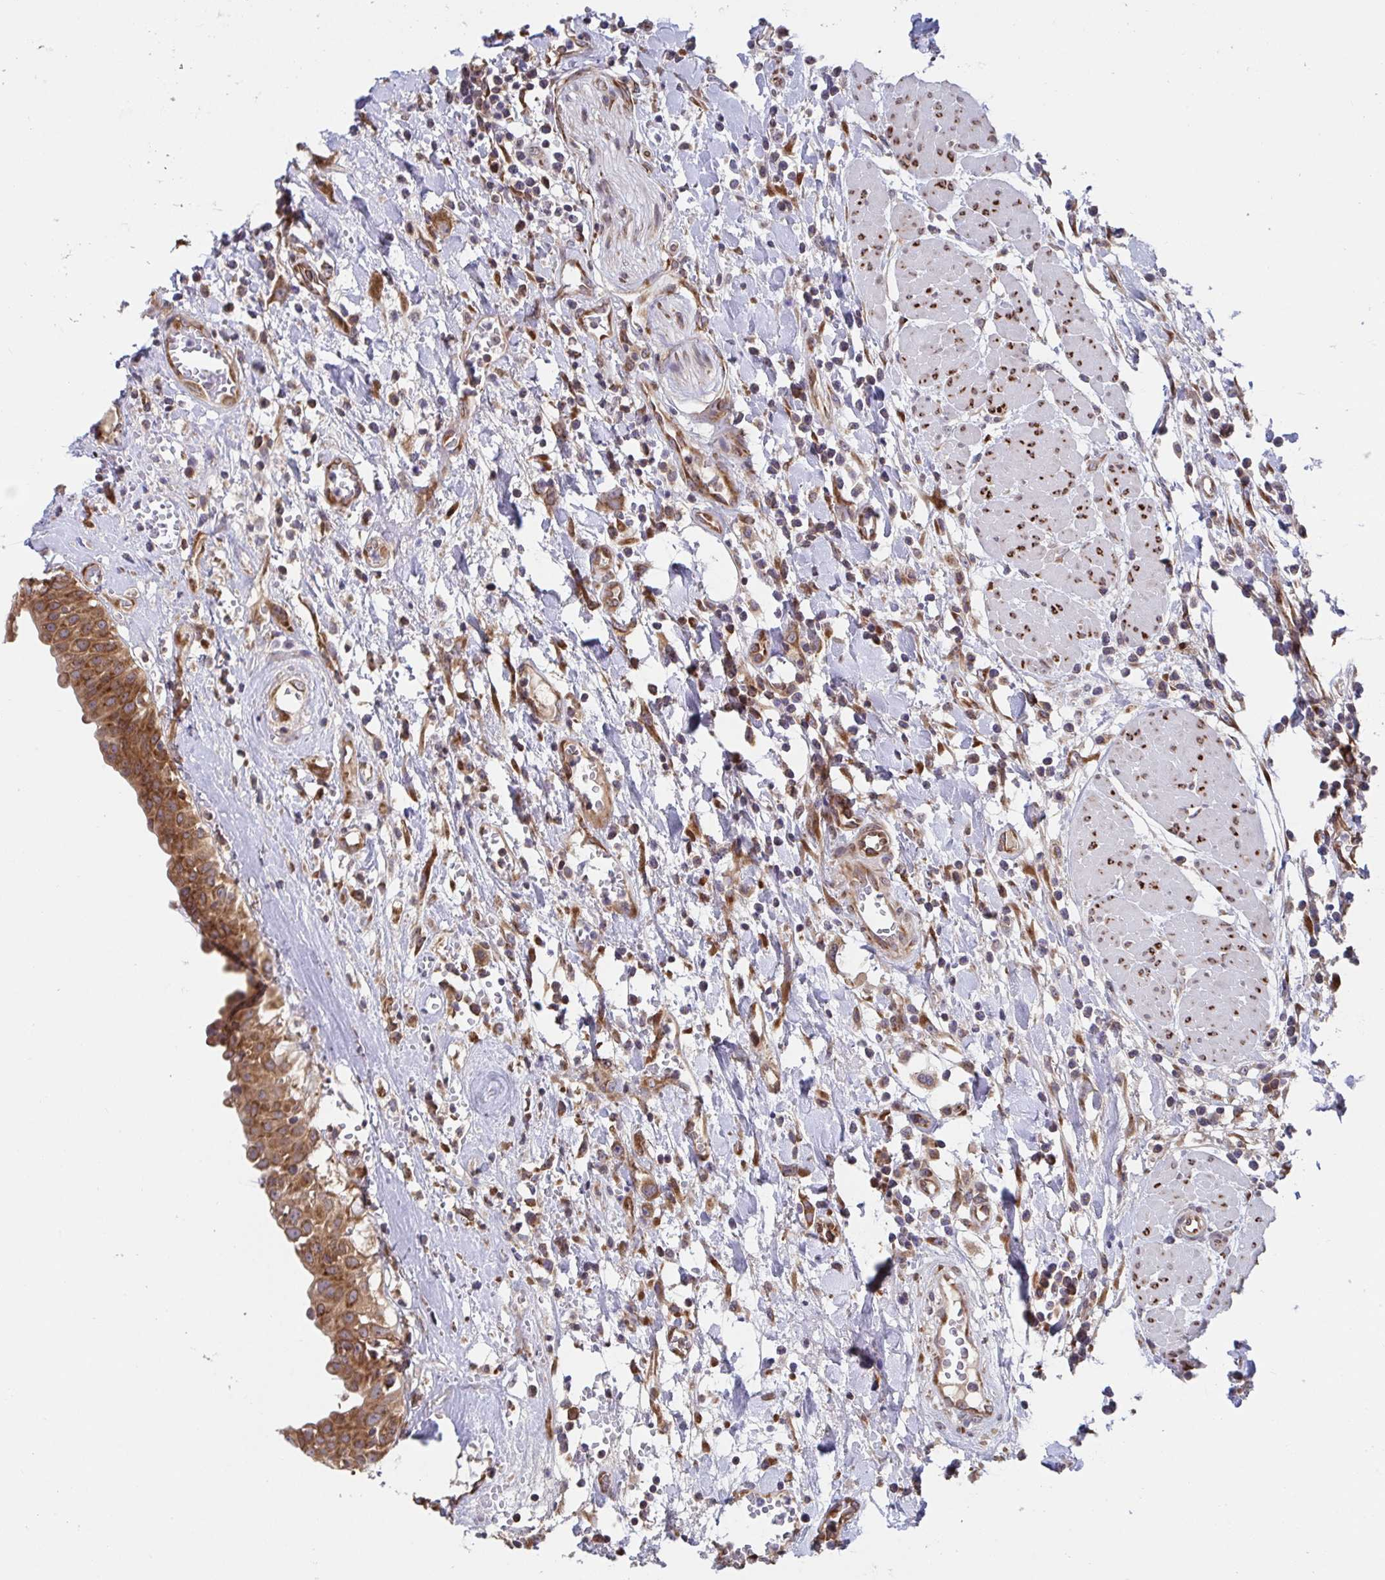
{"staining": {"intensity": "strong", "quantity": ">75%", "location": "cytoplasmic/membranous"}, "tissue": "urinary bladder", "cell_type": "Urothelial cells", "image_type": "normal", "snomed": [{"axis": "morphology", "description": "Normal tissue, NOS"}, {"axis": "topography", "description": "Urinary bladder"}], "caption": "Immunohistochemical staining of benign human urinary bladder reveals high levels of strong cytoplasmic/membranous positivity in about >75% of urothelial cells.", "gene": "ATP5MJ", "patient": {"sex": "male", "age": 64}}